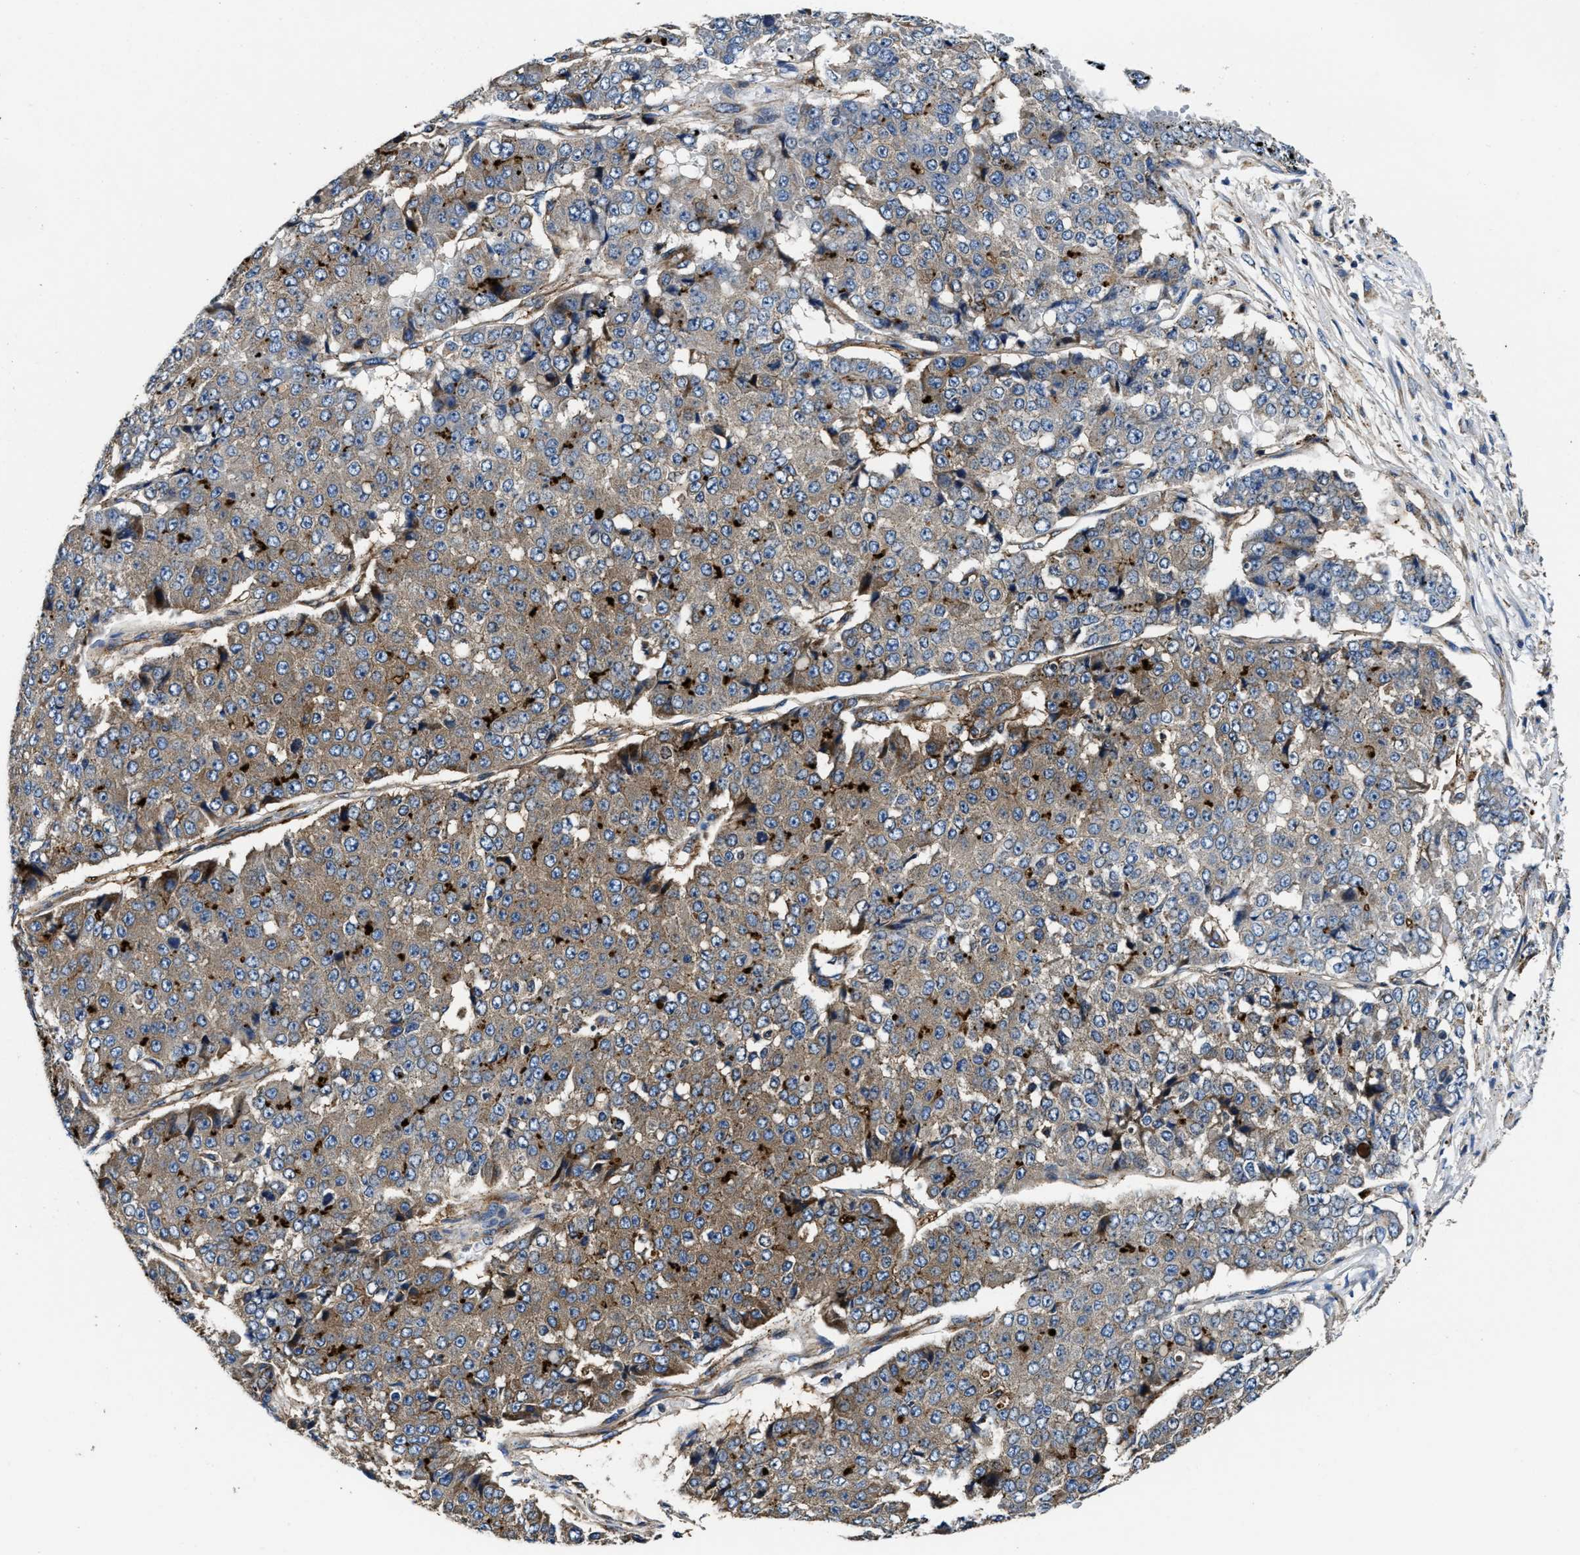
{"staining": {"intensity": "moderate", "quantity": "25%-75%", "location": "cytoplasmic/membranous"}, "tissue": "pancreatic cancer", "cell_type": "Tumor cells", "image_type": "cancer", "snomed": [{"axis": "morphology", "description": "Adenocarcinoma, NOS"}, {"axis": "topography", "description": "Pancreas"}], "caption": "This is a micrograph of immunohistochemistry (IHC) staining of pancreatic adenocarcinoma, which shows moderate staining in the cytoplasmic/membranous of tumor cells.", "gene": "PTAR1", "patient": {"sex": "male", "age": 50}}